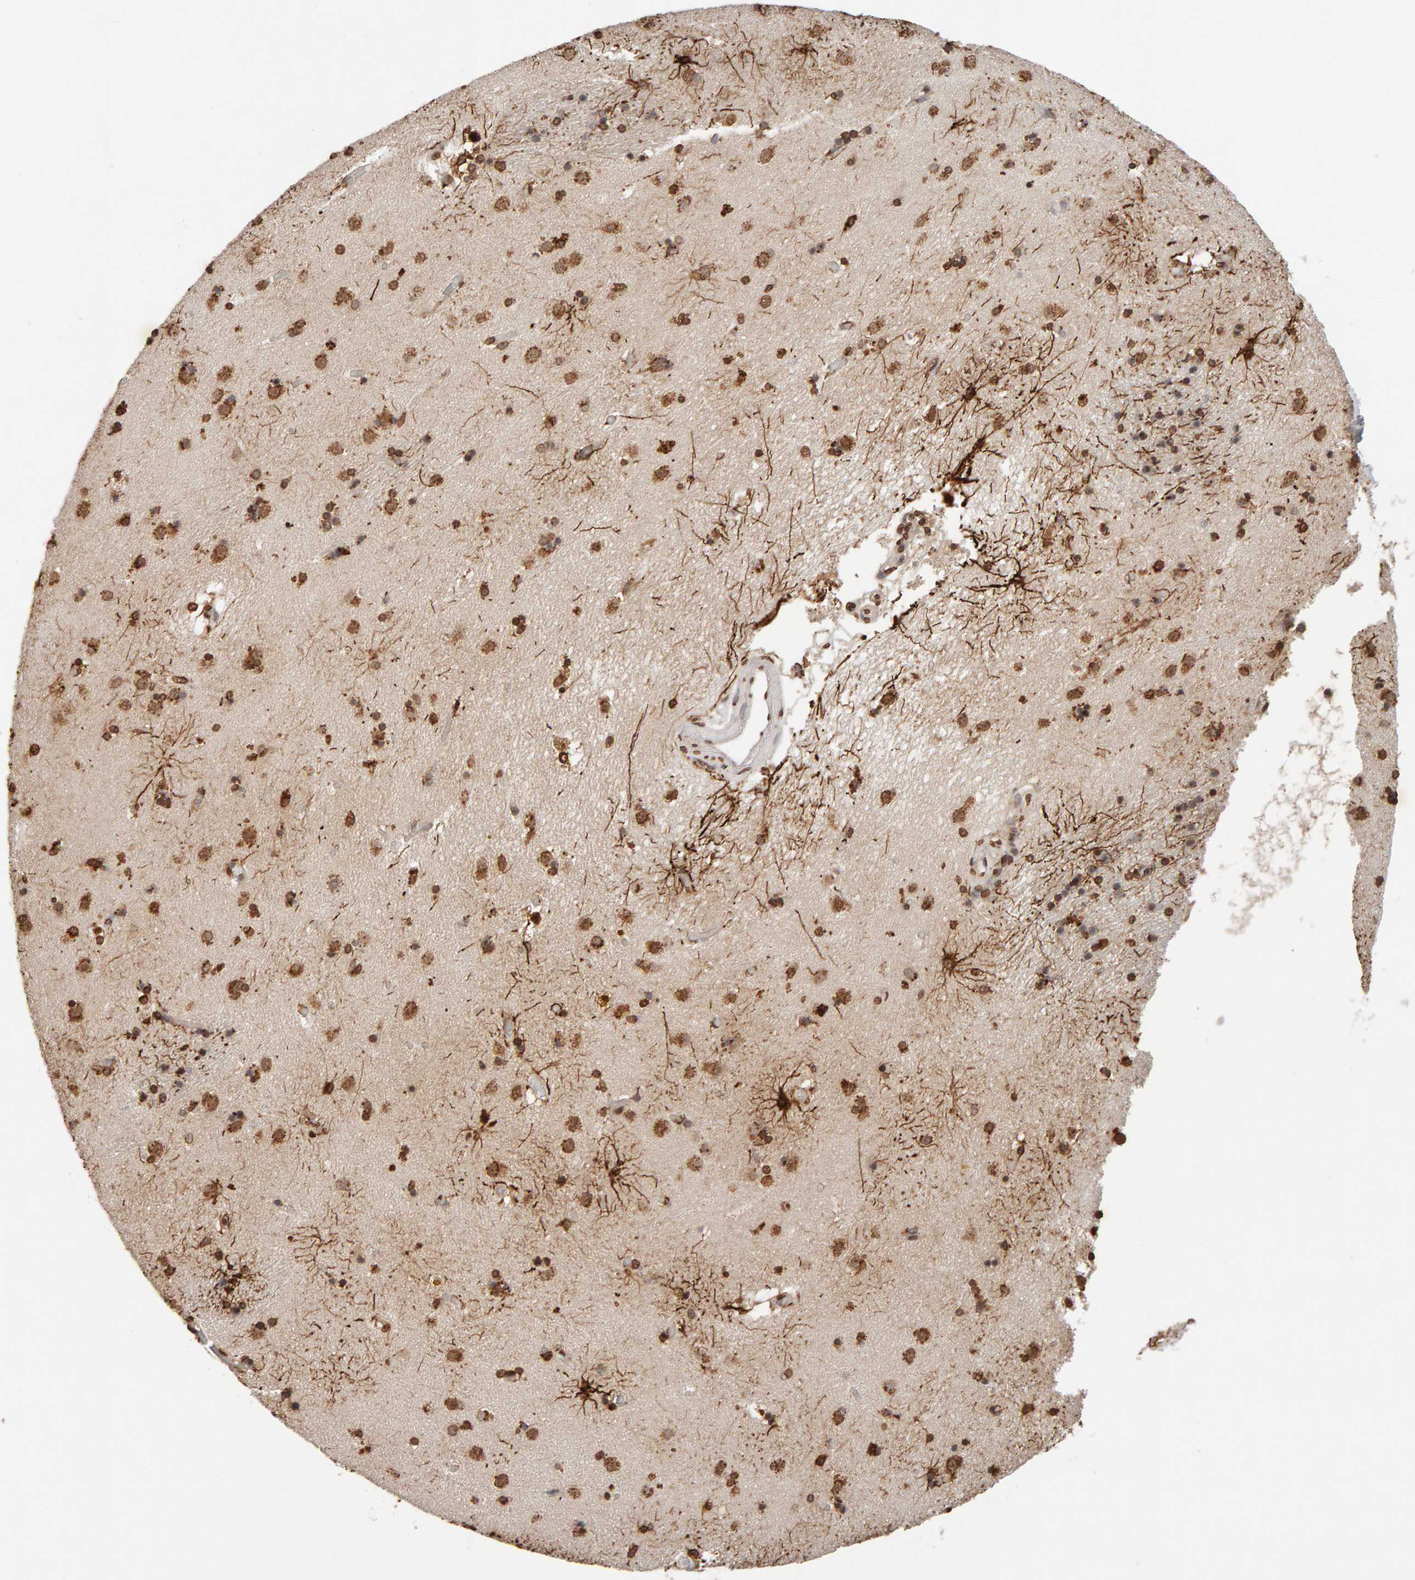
{"staining": {"intensity": "strong", "quantity": ">75%", "location": "cytoplasmic/membranous,nuclear"}, "tissue": "caudate", "cell_type": "Glial cells", "image_type": "normal", "snomed": [{"axis": "morphology", "description": "Normal tissue, NOS"}, {"axis": "topography", "description": "Lateral ventricle wall"}], "caption": "Glial cells exhibit high levels of strong cytoplasmic/membranous,nuclear expression in approximately >75% of cells in normal caudate. (DAB = brown stain, brightfield microscopy at high magnification).", "gene": "DNAJB5", "patient": {"sex": "male", "age": 70}}